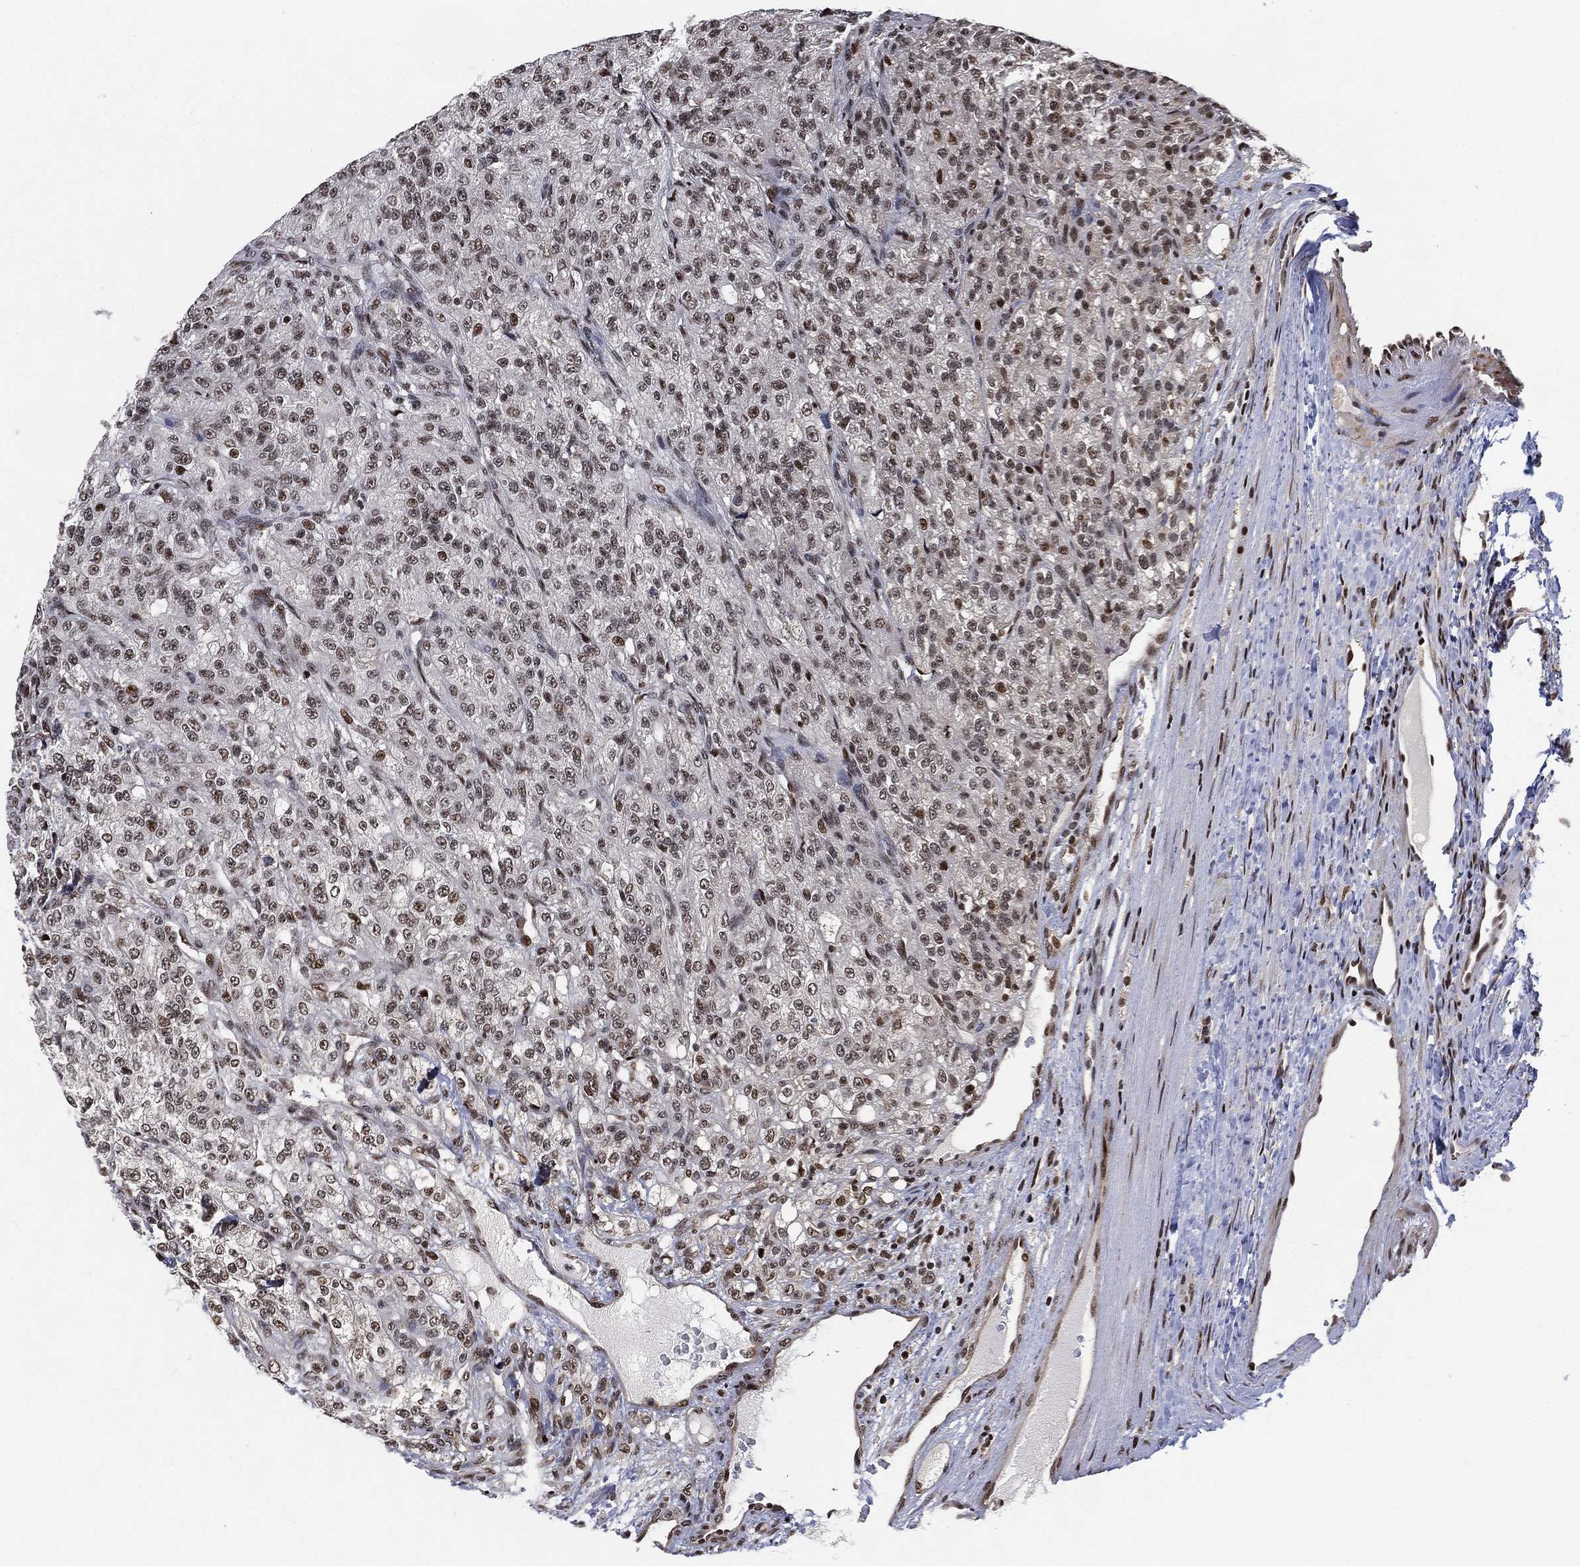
{"staining": {"intensity": "moderate", "quantity": "25%-75%", "location": "nuclear"}, "tissue": "renal cancer", "cell_type": "Tumor cells", "image_type": "cancer", "snomed": [{"axis": "morphology", "description": "Adenocarcinoma, NOS"}, {"axis": "topography", "description": "Kidney"}], "caption": "Immunohistochemistry (DAB) staining of human renal cancer reveals moderate nuclear protein staining in about 25%-75% of tumor cells.", "gene": "ZSCAN30", "patient": {"sex": "female", "age": 63}}